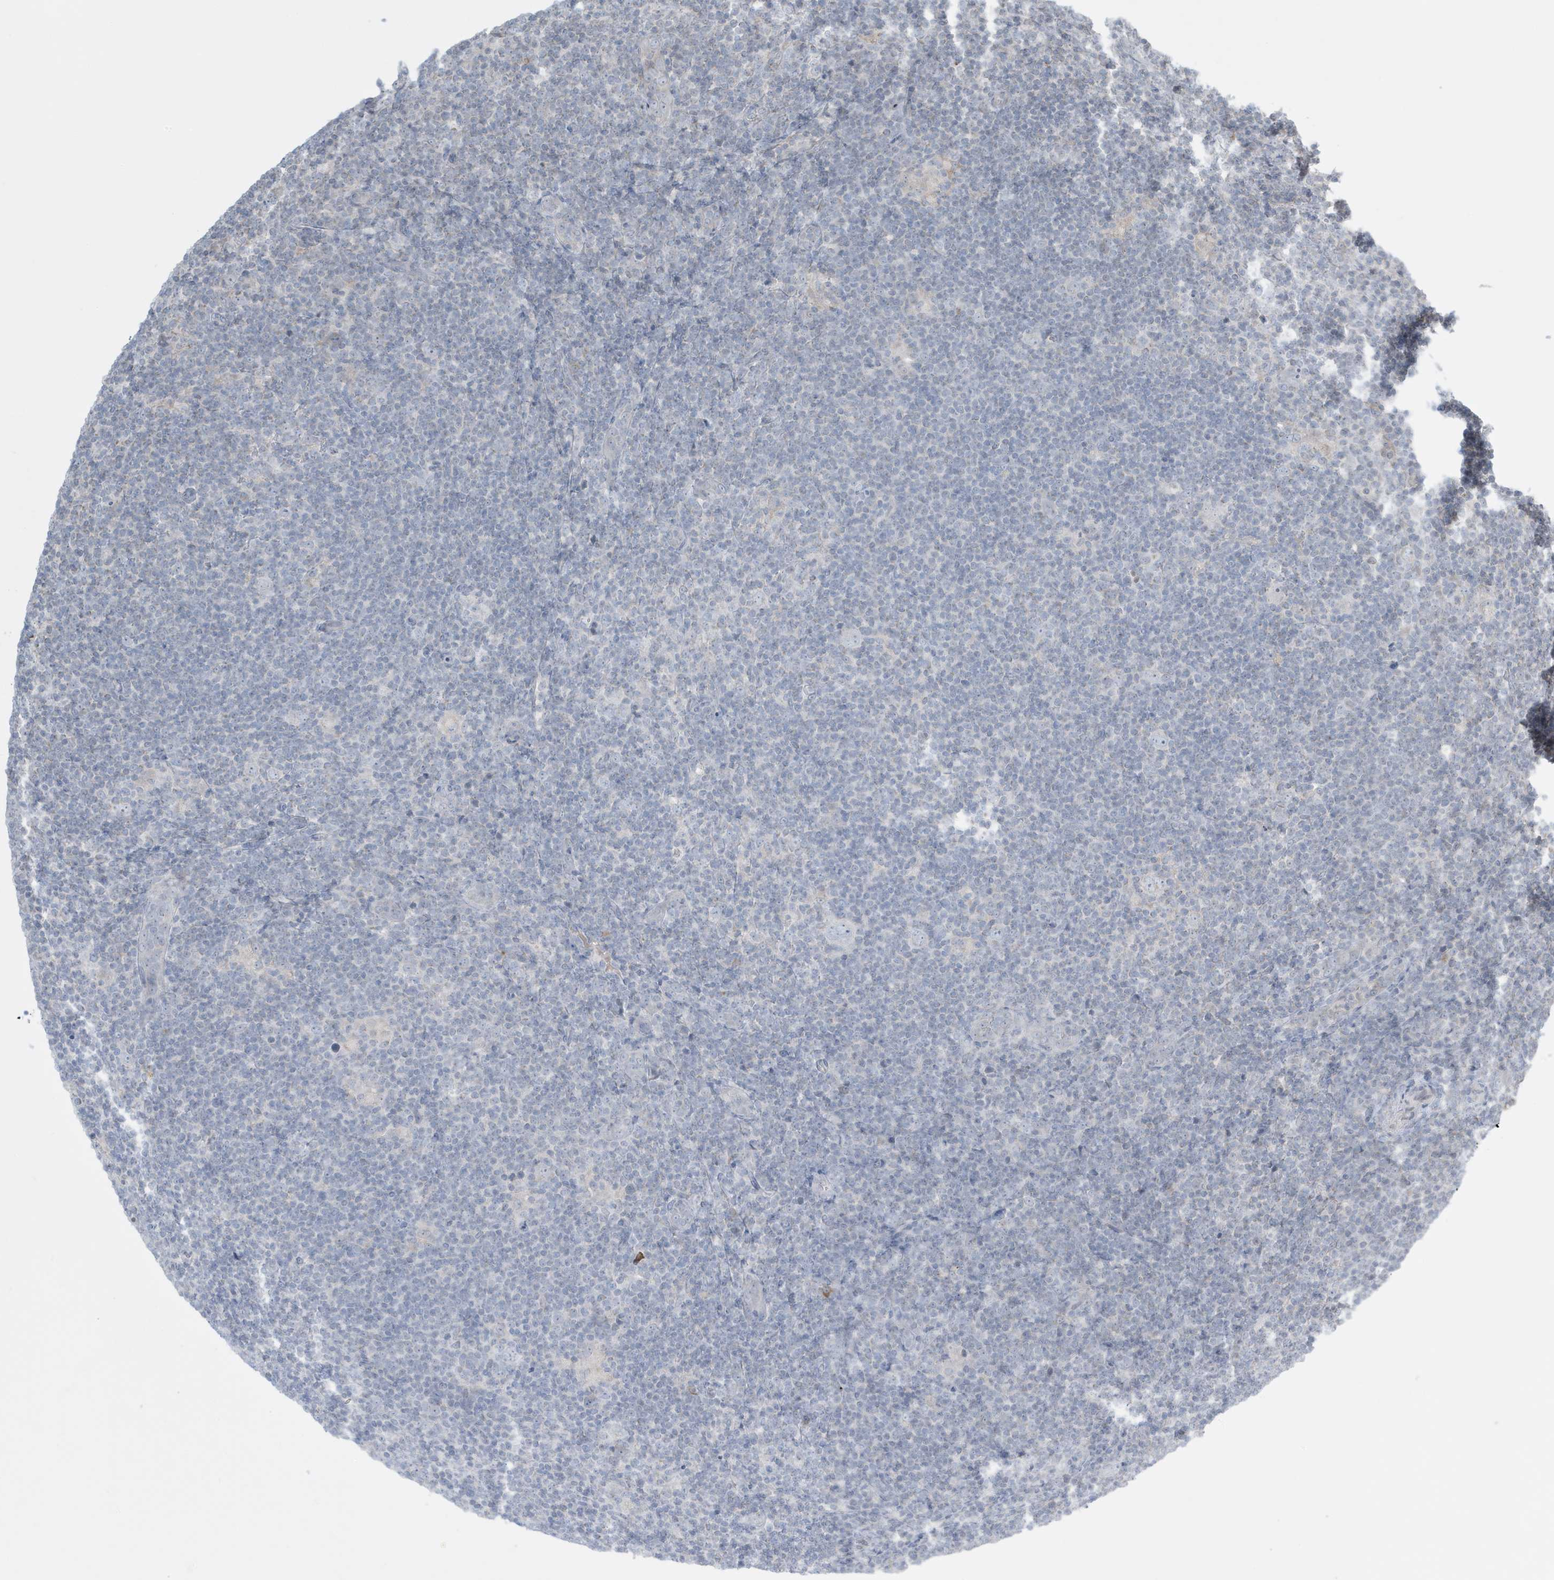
{"staining": {"intensity": "negative", "quantity": "none", "location": "none"}, "tissue": "lymphoma", "cell_type": "Tumor cells", "image_type": "cancer", "snomed": [{"axis": "morphology", "description": "Hodgkin's disease, NOS"}, {"axis": "topography", "description": "Lymph node"}], "caption": "High magnification brightfield microscopy of Hodgkin's disease stained with DAB (brown) and counterstained with hematoxylin (blue): tumor cells show no significant expression.", "gene": "FNDC1", "patient": {"sex": "female", "age": 57}}